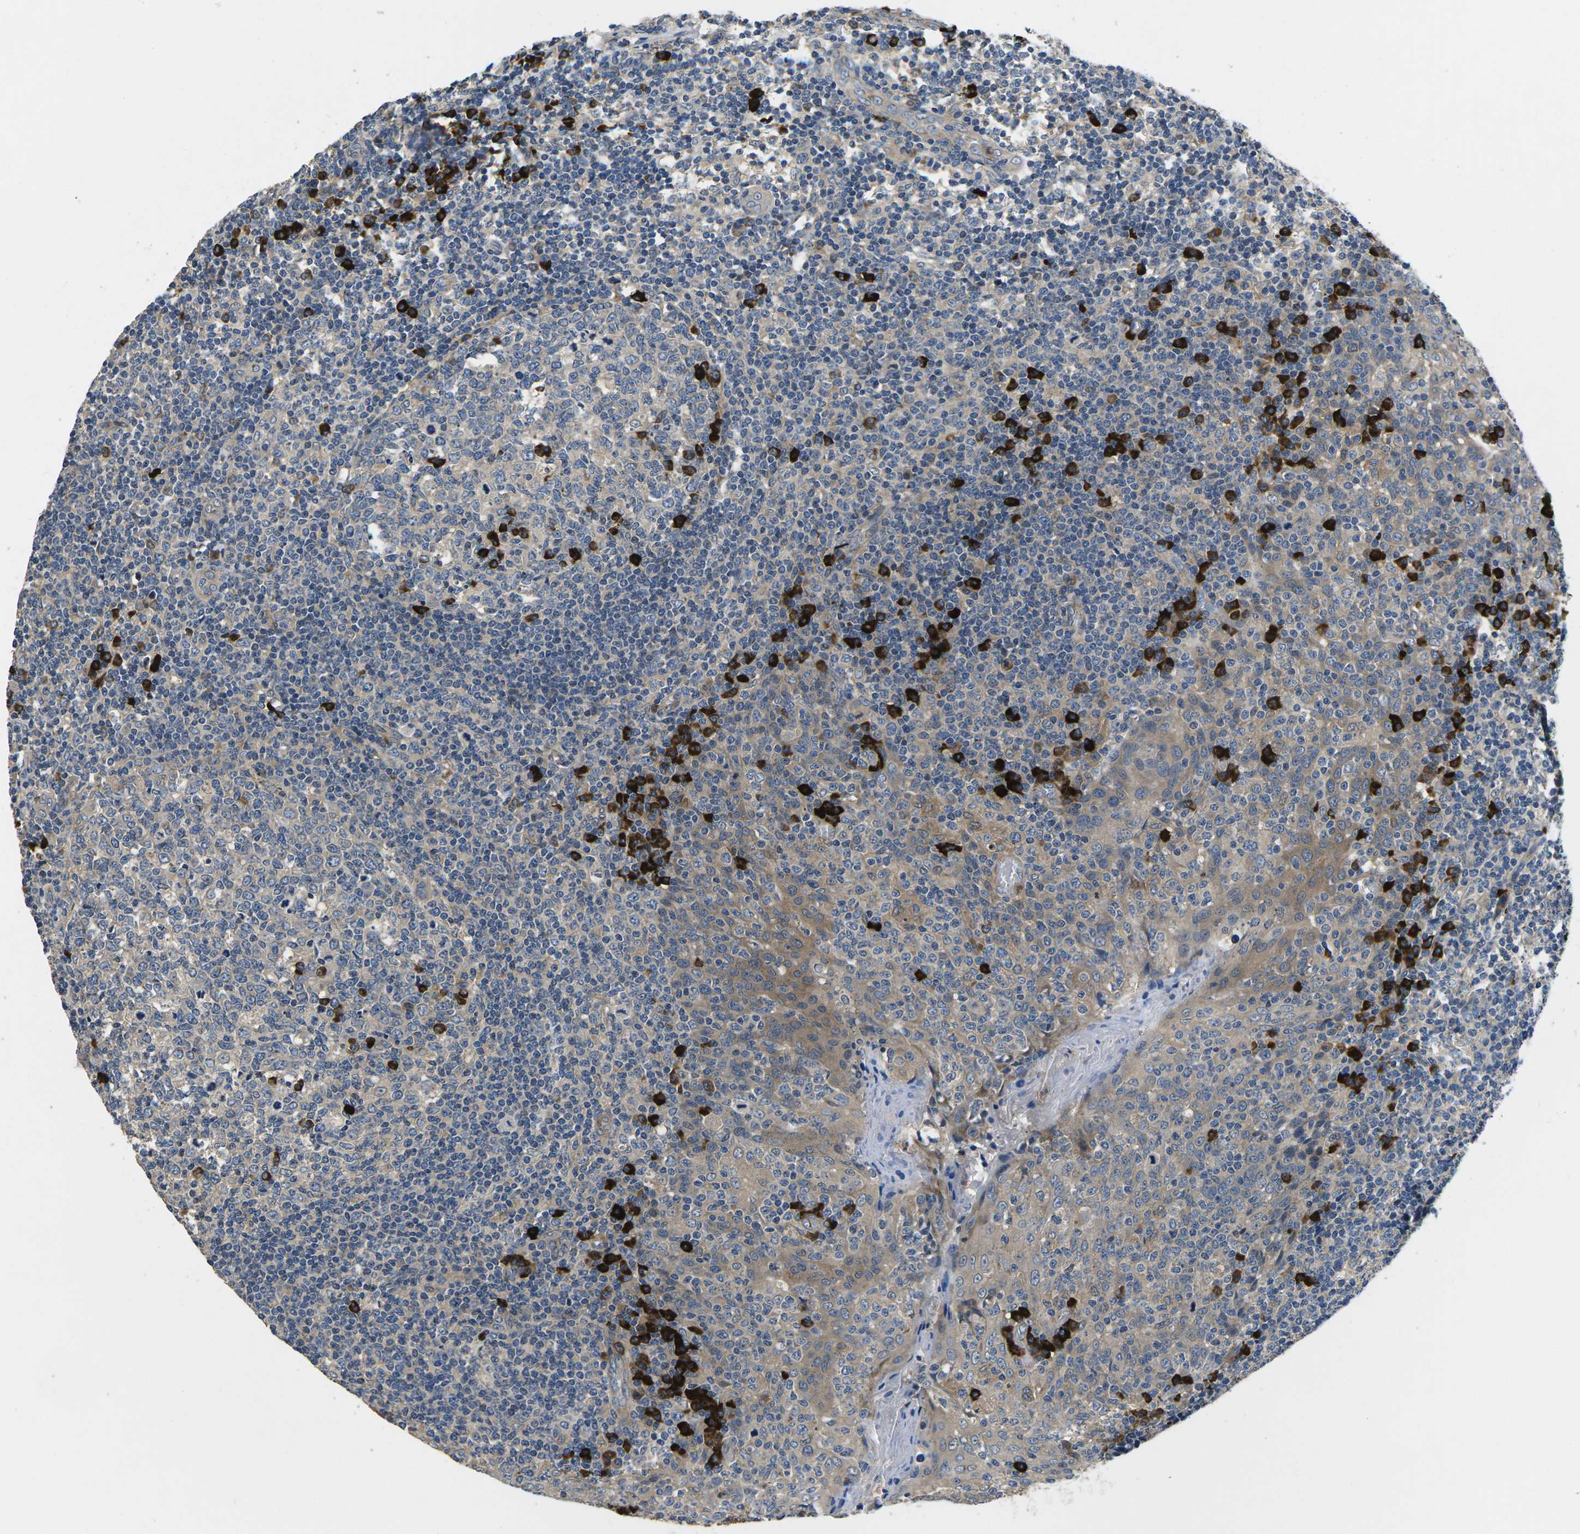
{"staining": {"intensity": "strong", "quantity": "<25%", "location": "cytoplasmic/membranous"}, "tissue": "tonsil", "cell_type": "Germinal center cells", "image_type": "normal", "snomed": [{"axis": "morphology", "description": "Normal tissue, NOS"}, {"axis": "topography", "description": "Tonsil"}], "caption": "Brown immunohistochemical staining in unremarkable tonsil demonstrates strong cytoplasmic/membranous staining in approximately <25% of germinal center cells.", "gene": "PLCE1", "patient": {"sex": "female", "age": 19}}